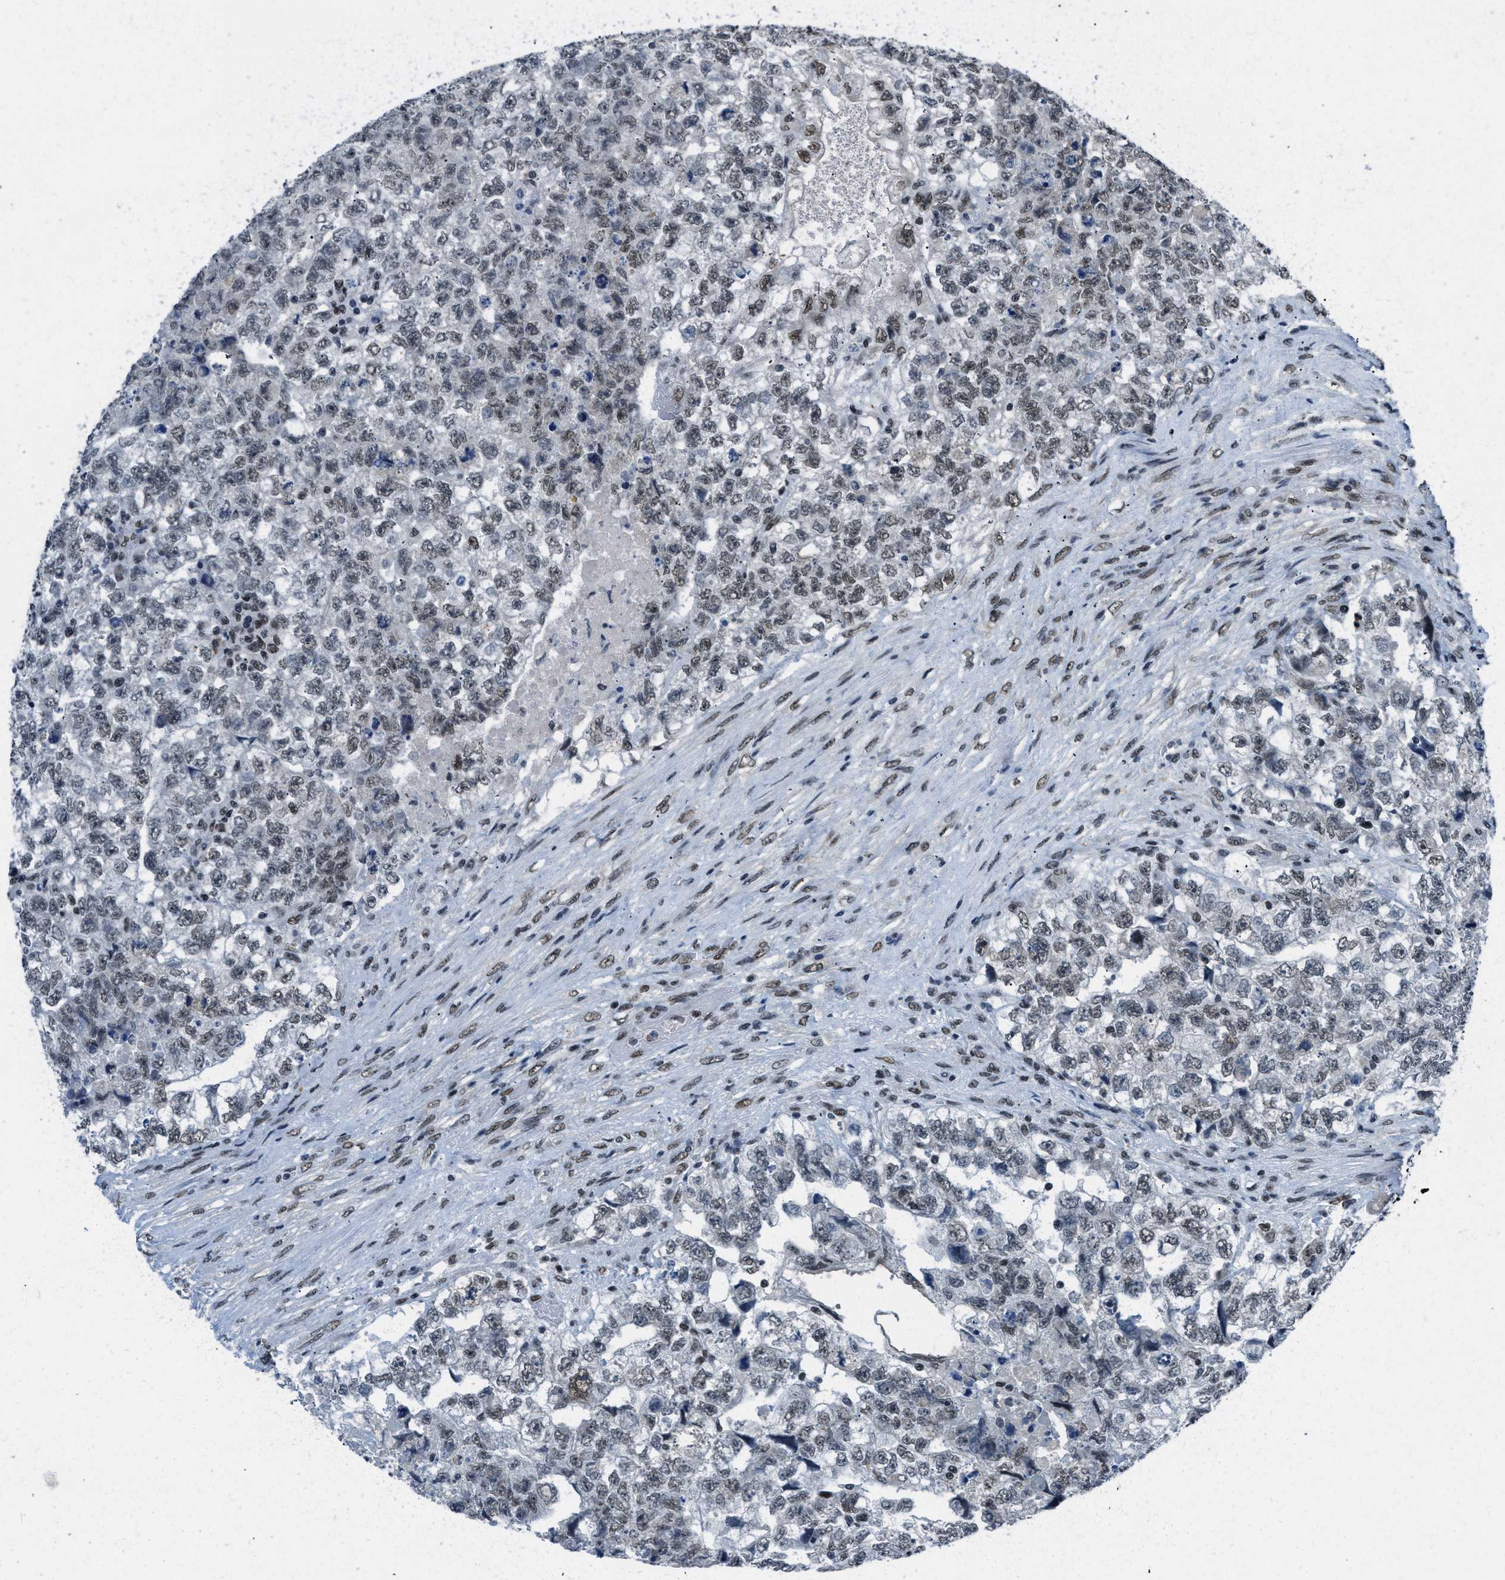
{"staining": {"intensity": "weak", "quantity": ">75%", "location": "nuclear"}, "tissue": "testis cancer", "cell_type": "Tumor cells", "image_type": "cancer", "snomed": [{"axis": "morphology", "description": "Carcinoma, Embryonal, NOS"}, {"axis": "topography", "description": "Testis"}], "caption": "Testis cancer (embryonal carcinoma) stained with a brown dye exhibits weak nuclear positive positivity in approximately >75% of tumor cells.", "gene": "GATAD2B", "patient": {"sex": "male", "age": 36}}